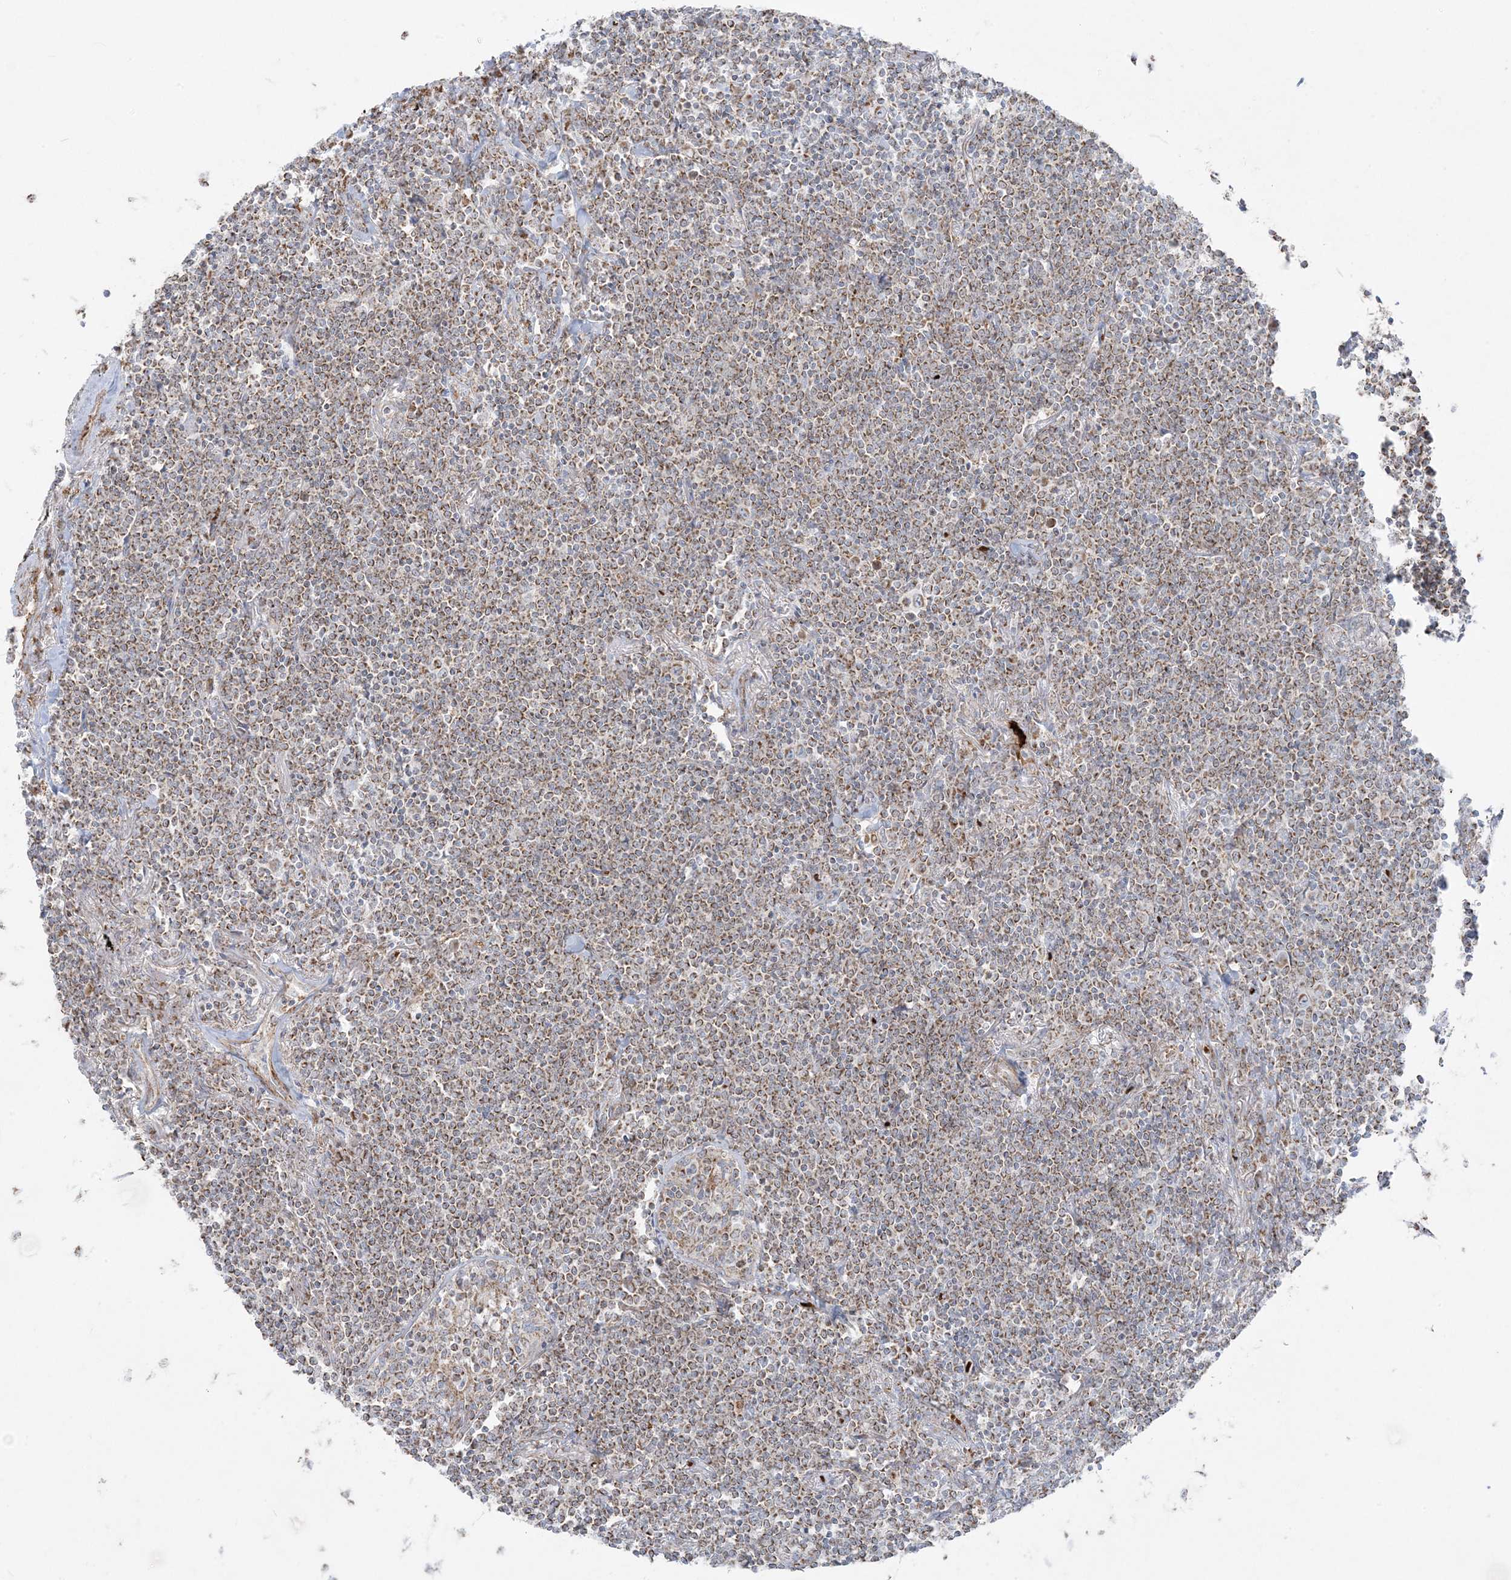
{"staining": {"intensity": "moderate", "quantity": ">75%", "location": "cytoplasmic/membranous"}, "tissue": "lymphoma", "cell_type": "Tumor cells", "image_type": "cancer", "snomed": [{"axis": "morphology", "description": "Malignant lymphoma, non-Hodgkin's type, Low grade"}, {"axis": "topography", "description": "Lung"}], "caption": "Immunohistochemical staining of malignant lymphoma, non-Hodgkin's type (low-grade) reveals moderate cytoplasmic/membranous protein staining in about >75% of tumor cells. (DAB (3,3'-diaminobenzidine) IHC with brightfield microscopy, high magnification).", "gene": "PIK3R4", "patient": {"sex": "female", "age": 71}}